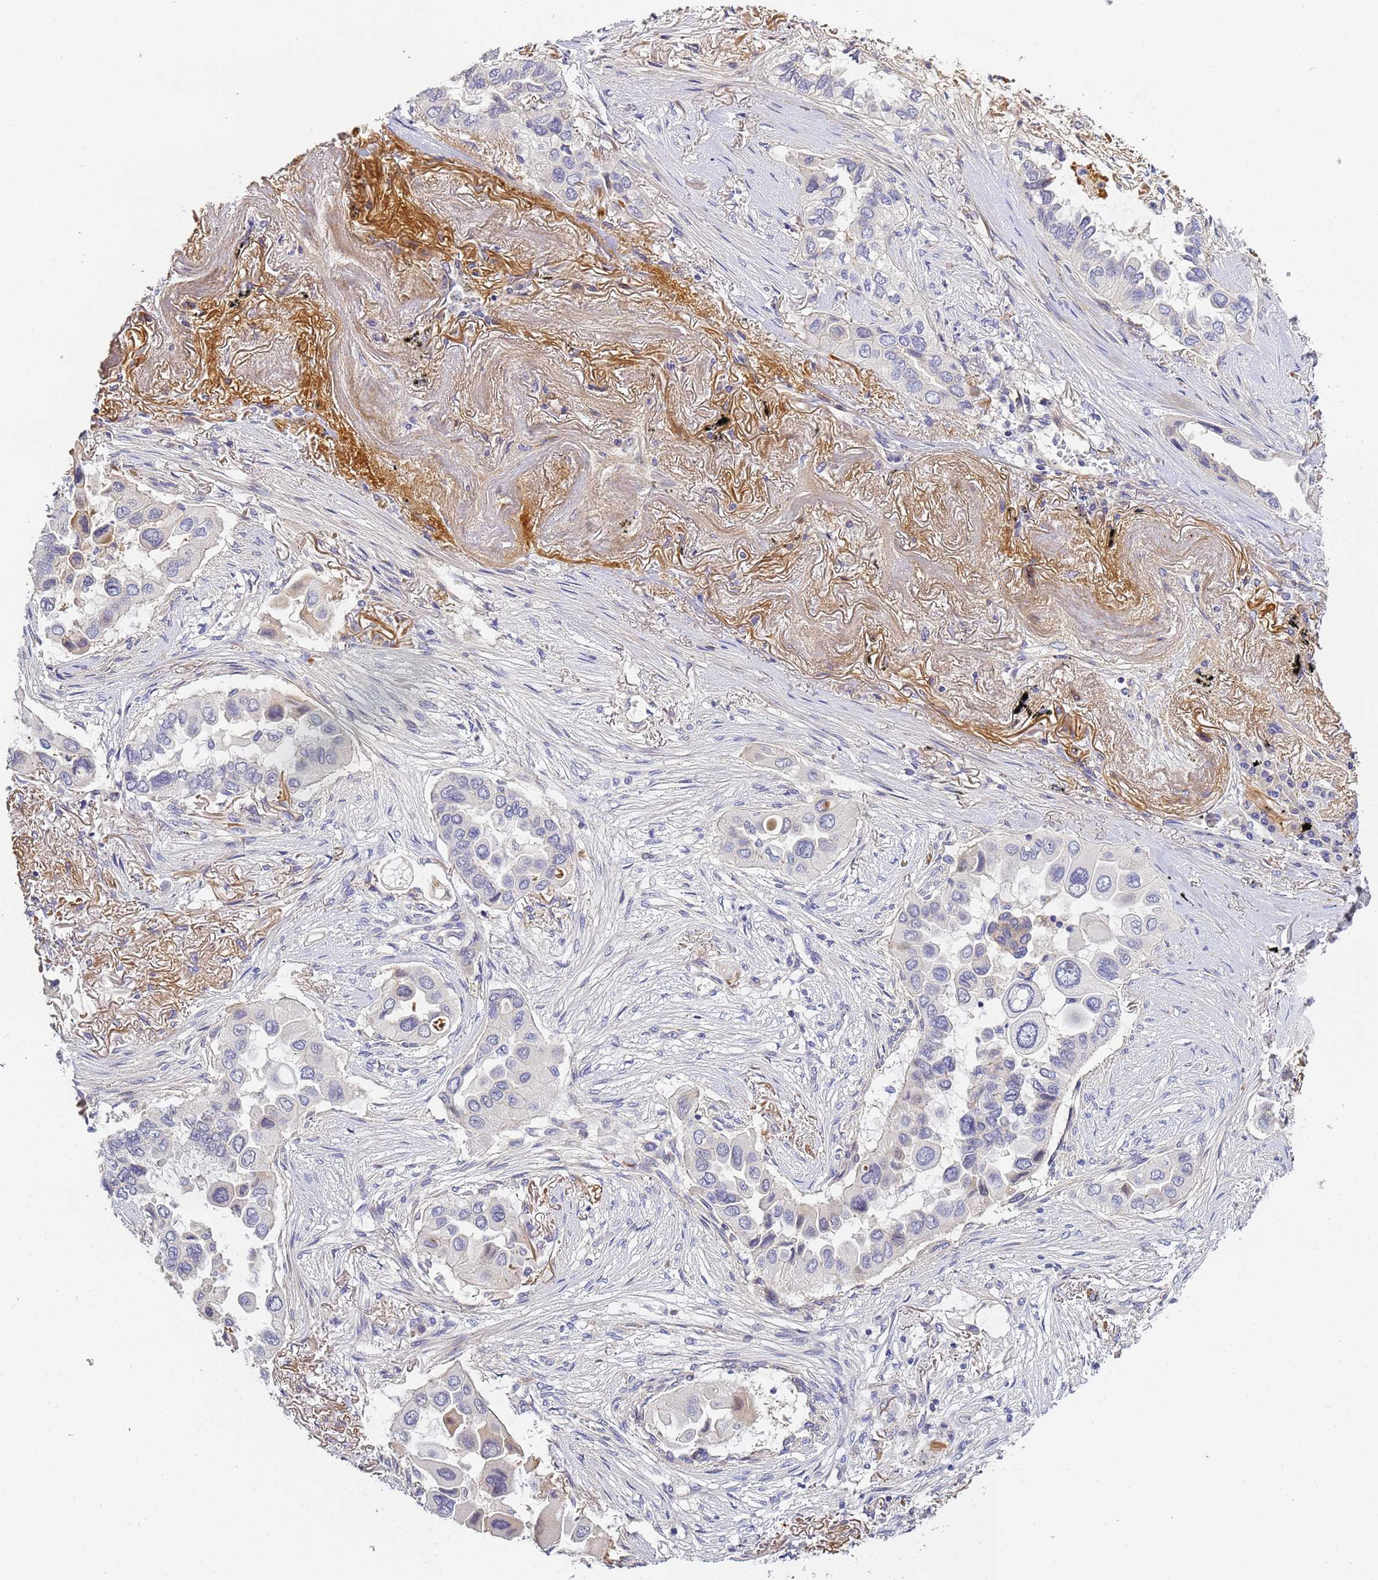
{"staining": {"intensity": "negative", "quantity": "none", "location": "none"}, "tissue": "lung cancer", "cell_type": "Tumor cells", "image_type": "cancer", "snomed": [{"axis": "morphology", "description": "Adenocarcinoma, NOS"}, {"axis": "topography", "description": "Lung"}], "caption": "Immunohistochemical staining of lung cancer (adenocarcinoma) reveals no significant staining in tumor cells. The staining was performed using DAB to visualize the protein expression in brown, while the nuclei were stained in blue with hematoxylin (Magnification: 20x).", "gene": "CFH", "patient": {"sex": "female", "age": 76}}